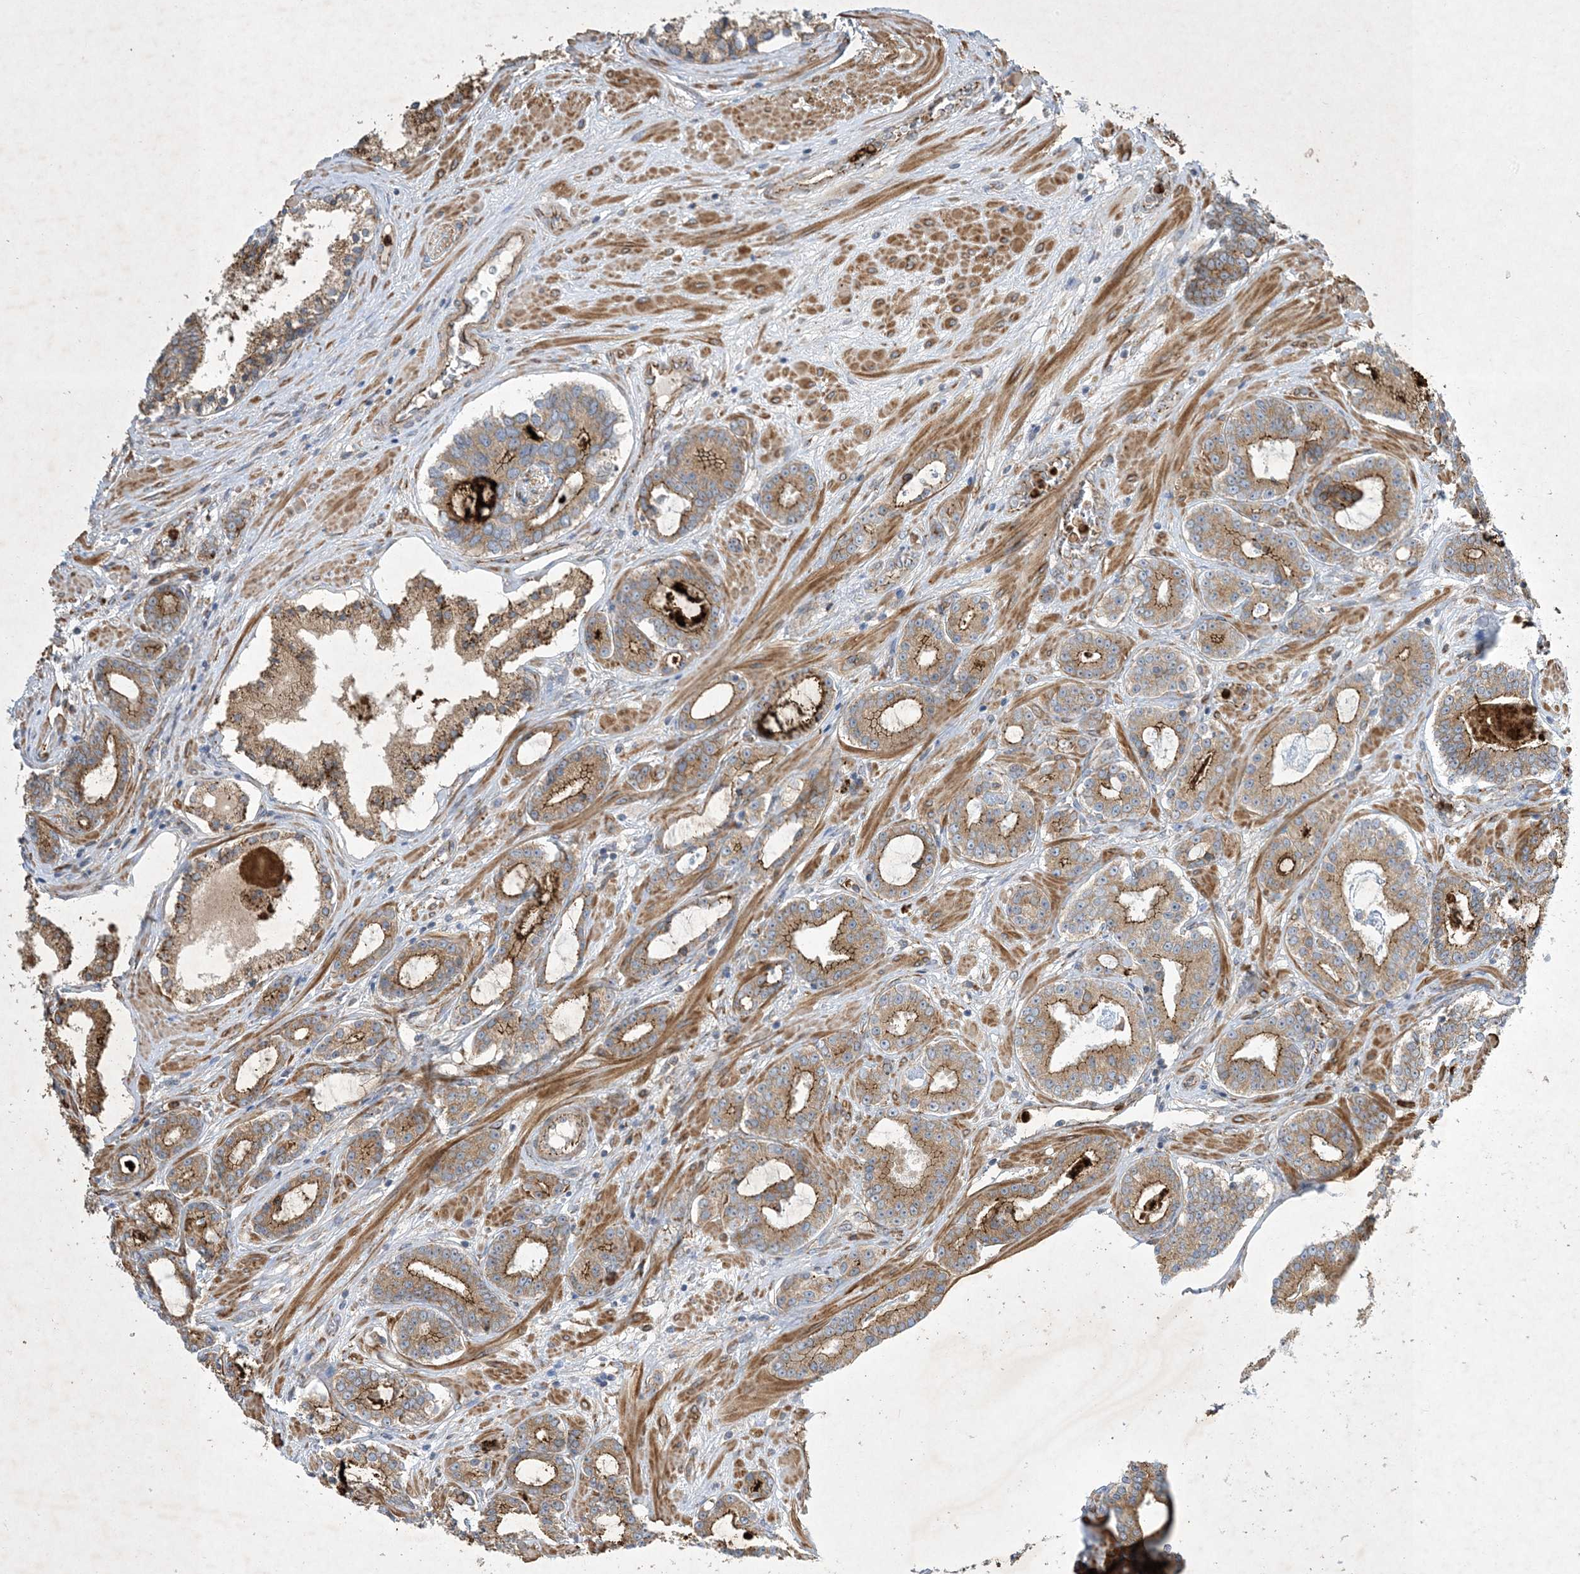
{"staining": {"intensity": "moderate", "quantity": ">75%", "location": "cytoplasmic/membranous"}, "tissue": "prostate cancer", "cell_type": "Tumor cells", "image_type": "cancer", "snomed": [{"axis": "morphology", "description": "Adenocarcinoma, High grade"}, {"axis": "topography", "description": "Prostate"}], "caption": "Tumor cells demonstrate medium levels of moderate cytoplasmic/membranous staining in about >75% of cells in human prostate adenocarcinoma (high-grade).", "gene": "OTOP1", "patient": {"sex": "male", "age": 58}}